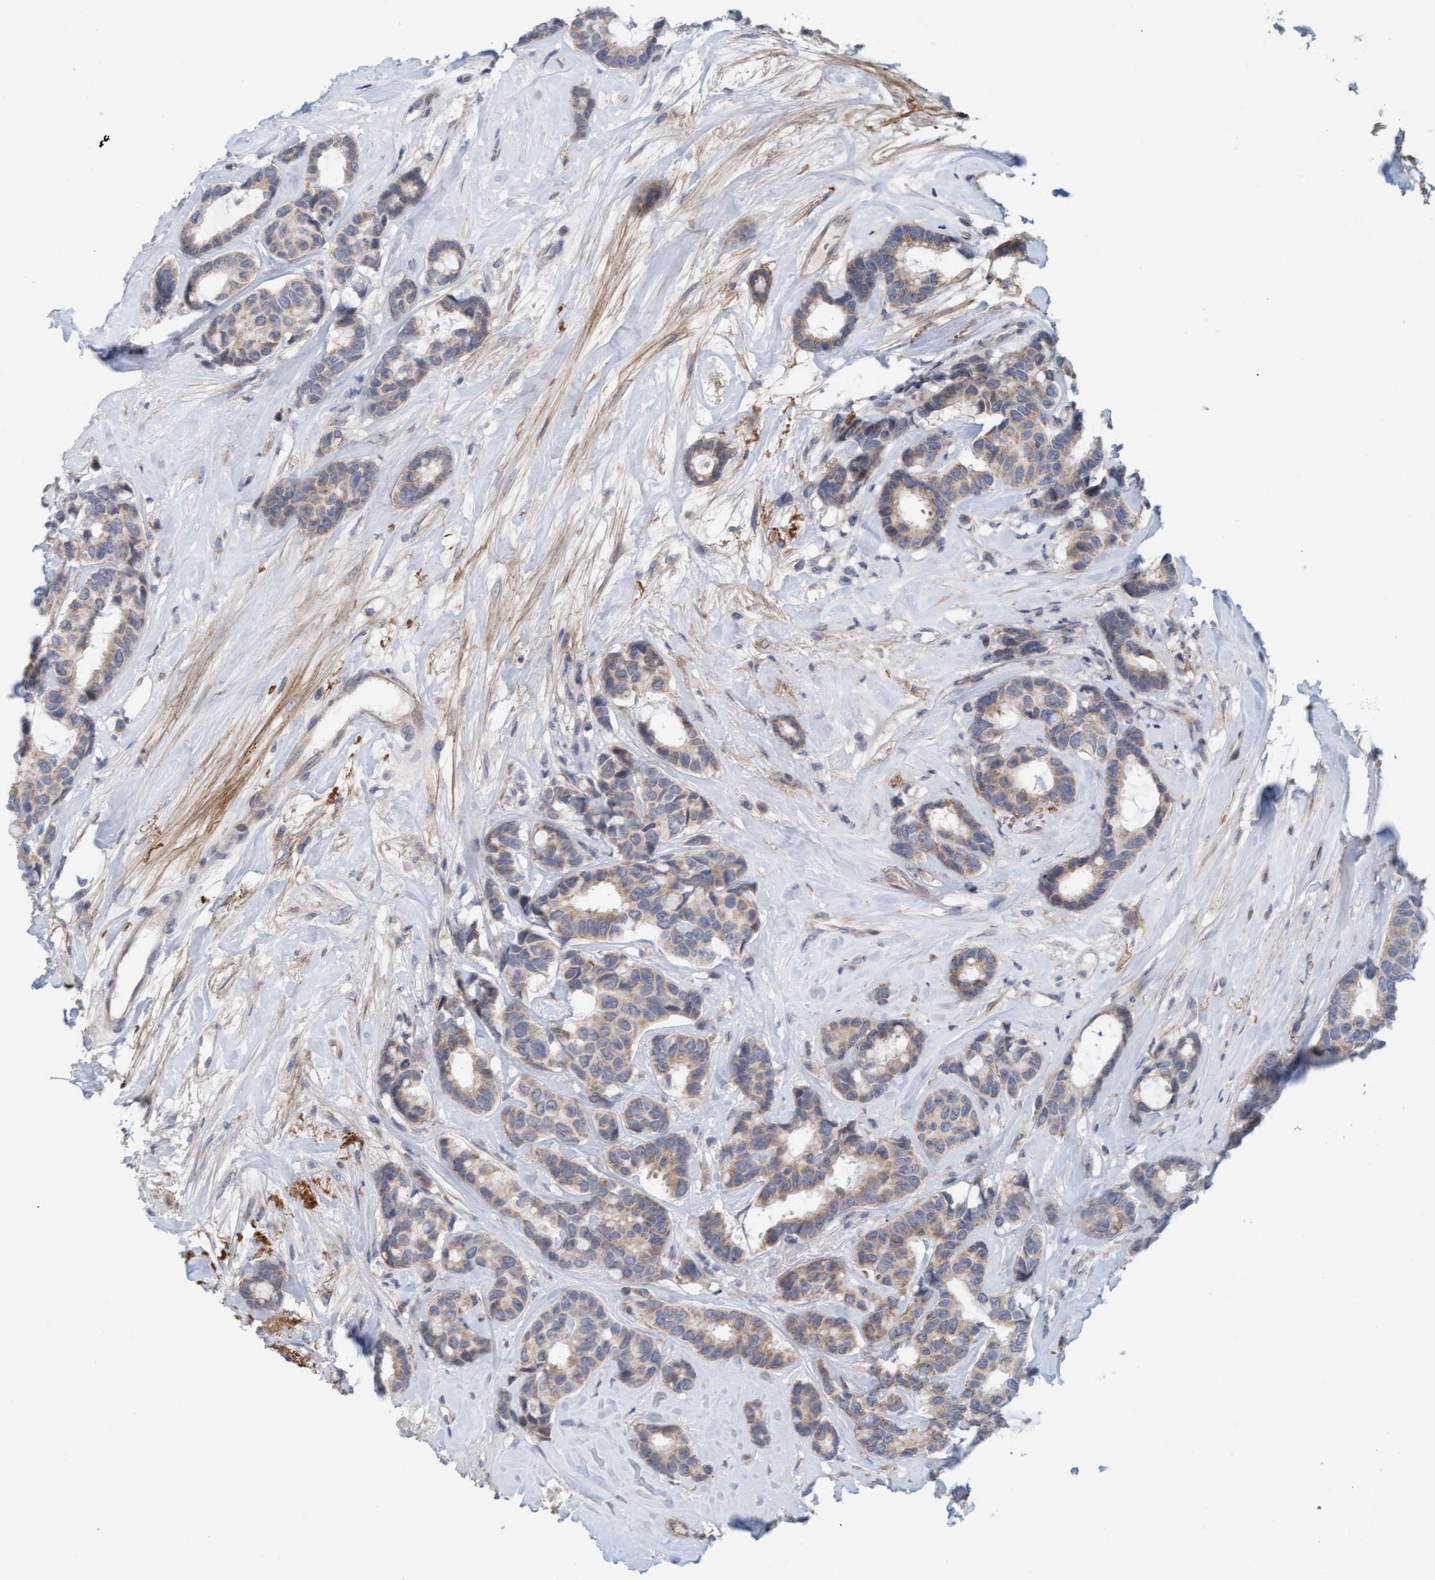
{"staining": {"intensity": "weak", "quantity": ">75%", "location": "cytoplasmic/membranous"}, "tissue": "breast cancer", "cell_type": "Tumor cells", "image_type": "cancer", "snomed": [{"axis": "morphology", "description": "Duct carcinoma"}, {"axis": "topography", "description": "Breast"}], "caption": "Immunohistochemical staining of invasive ductal carcinoma (breast) exhibits low levels of weak cytoplasmic/membranous protein expression in approximately >75% of tumor cells.", "gene": "ZC3H3", "patient": {"sex": "female", "age": 87}}